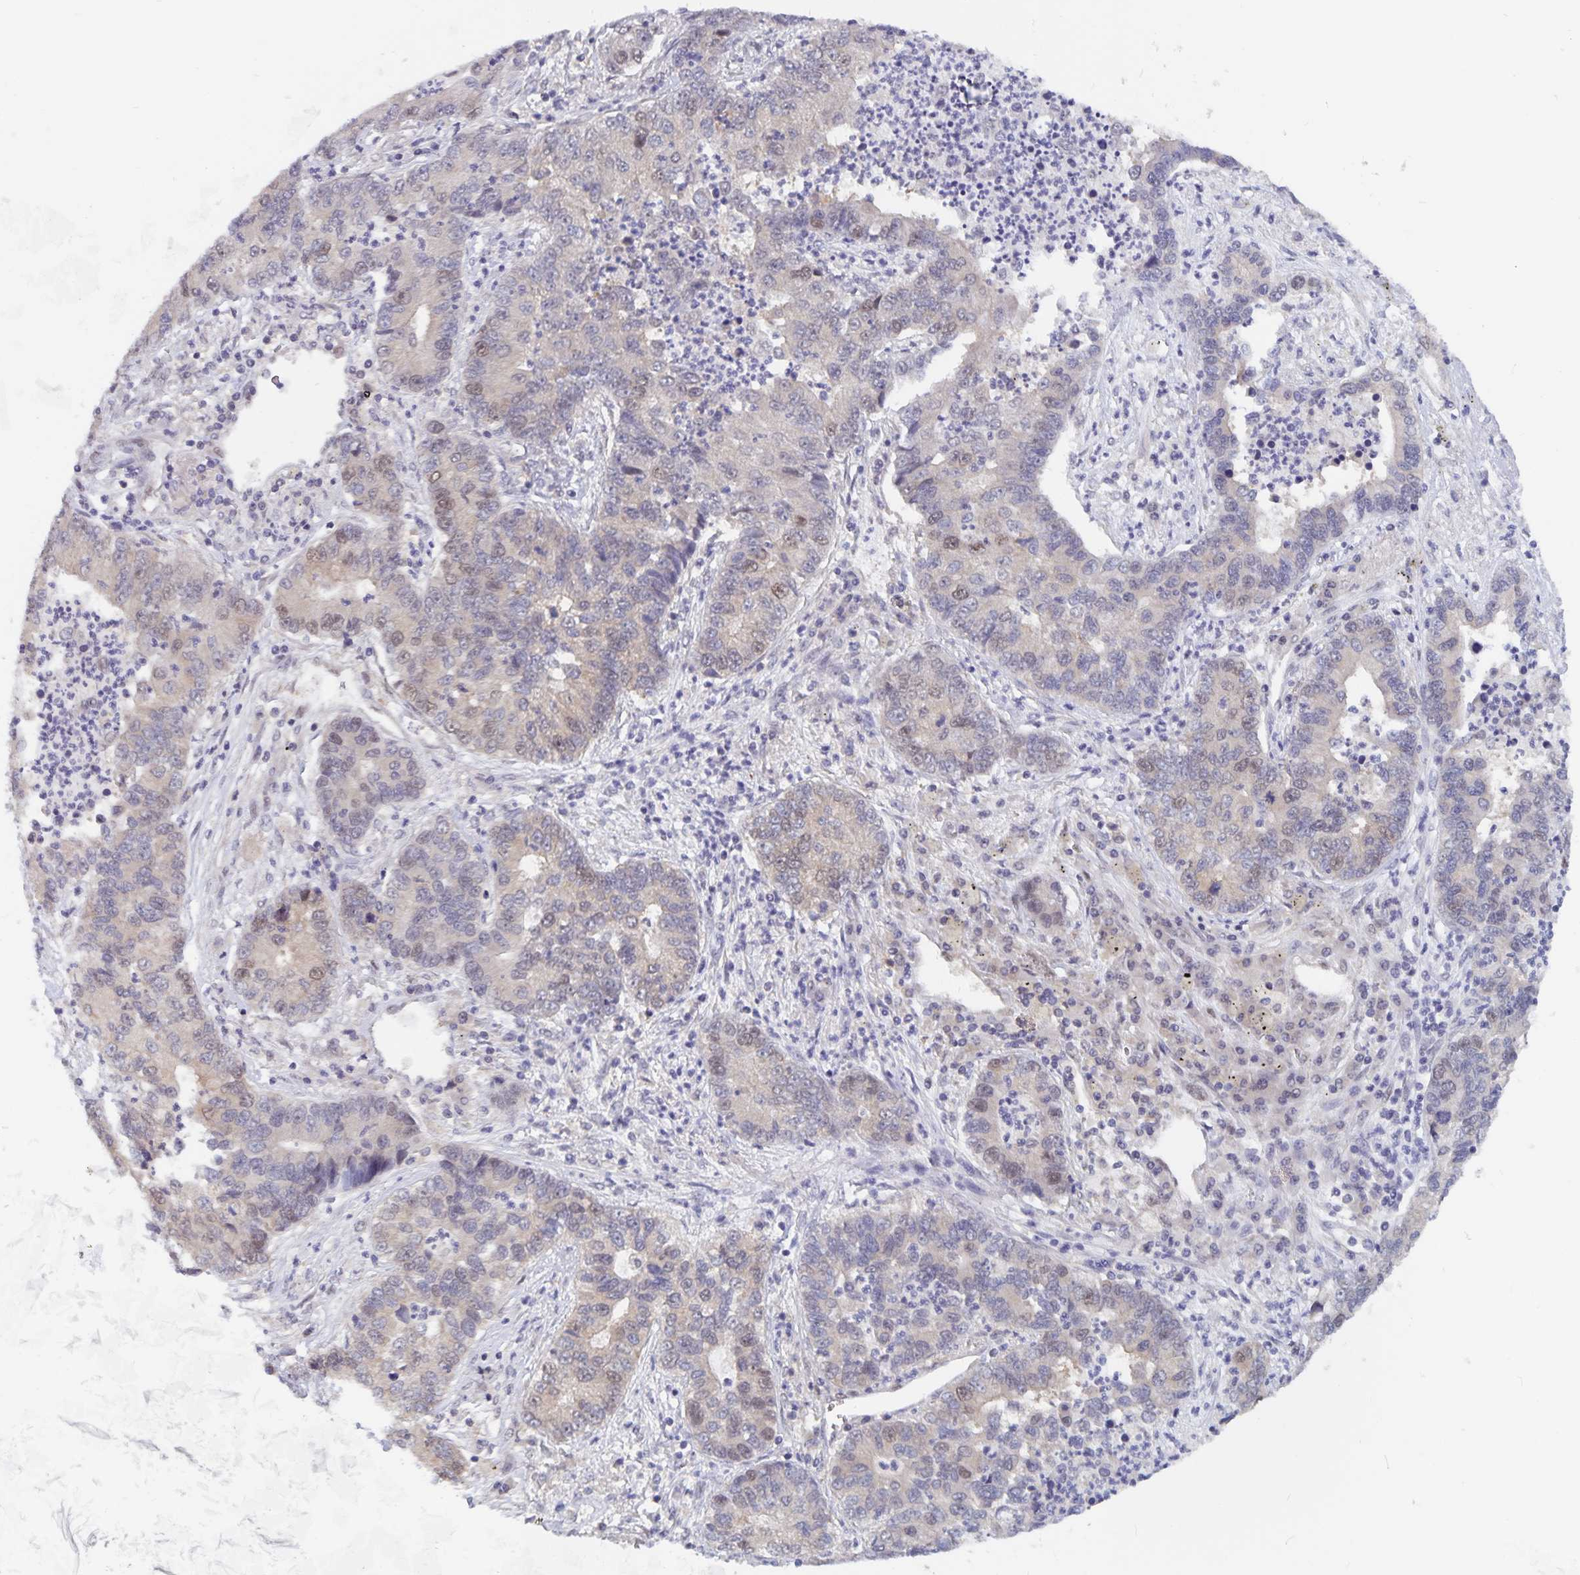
{"staining": {"intensity": "weak", "quantity": "<25%", "location": "nuclear"}, "tissue": "lung cancer", "cell_type": "Tumor cells", "image_type": "cancer", "snomed": [{"axis": "morphology", "description": "Adenocarcinoma, NOS"}, {"axis": "topography", "description": "Lung"}], "caption": "Tumor cells show no significant protein expression in lung cancer (adenocarcinoma).", "gene": "BAG6", "patient": {"sex": "female", "age": 57}}